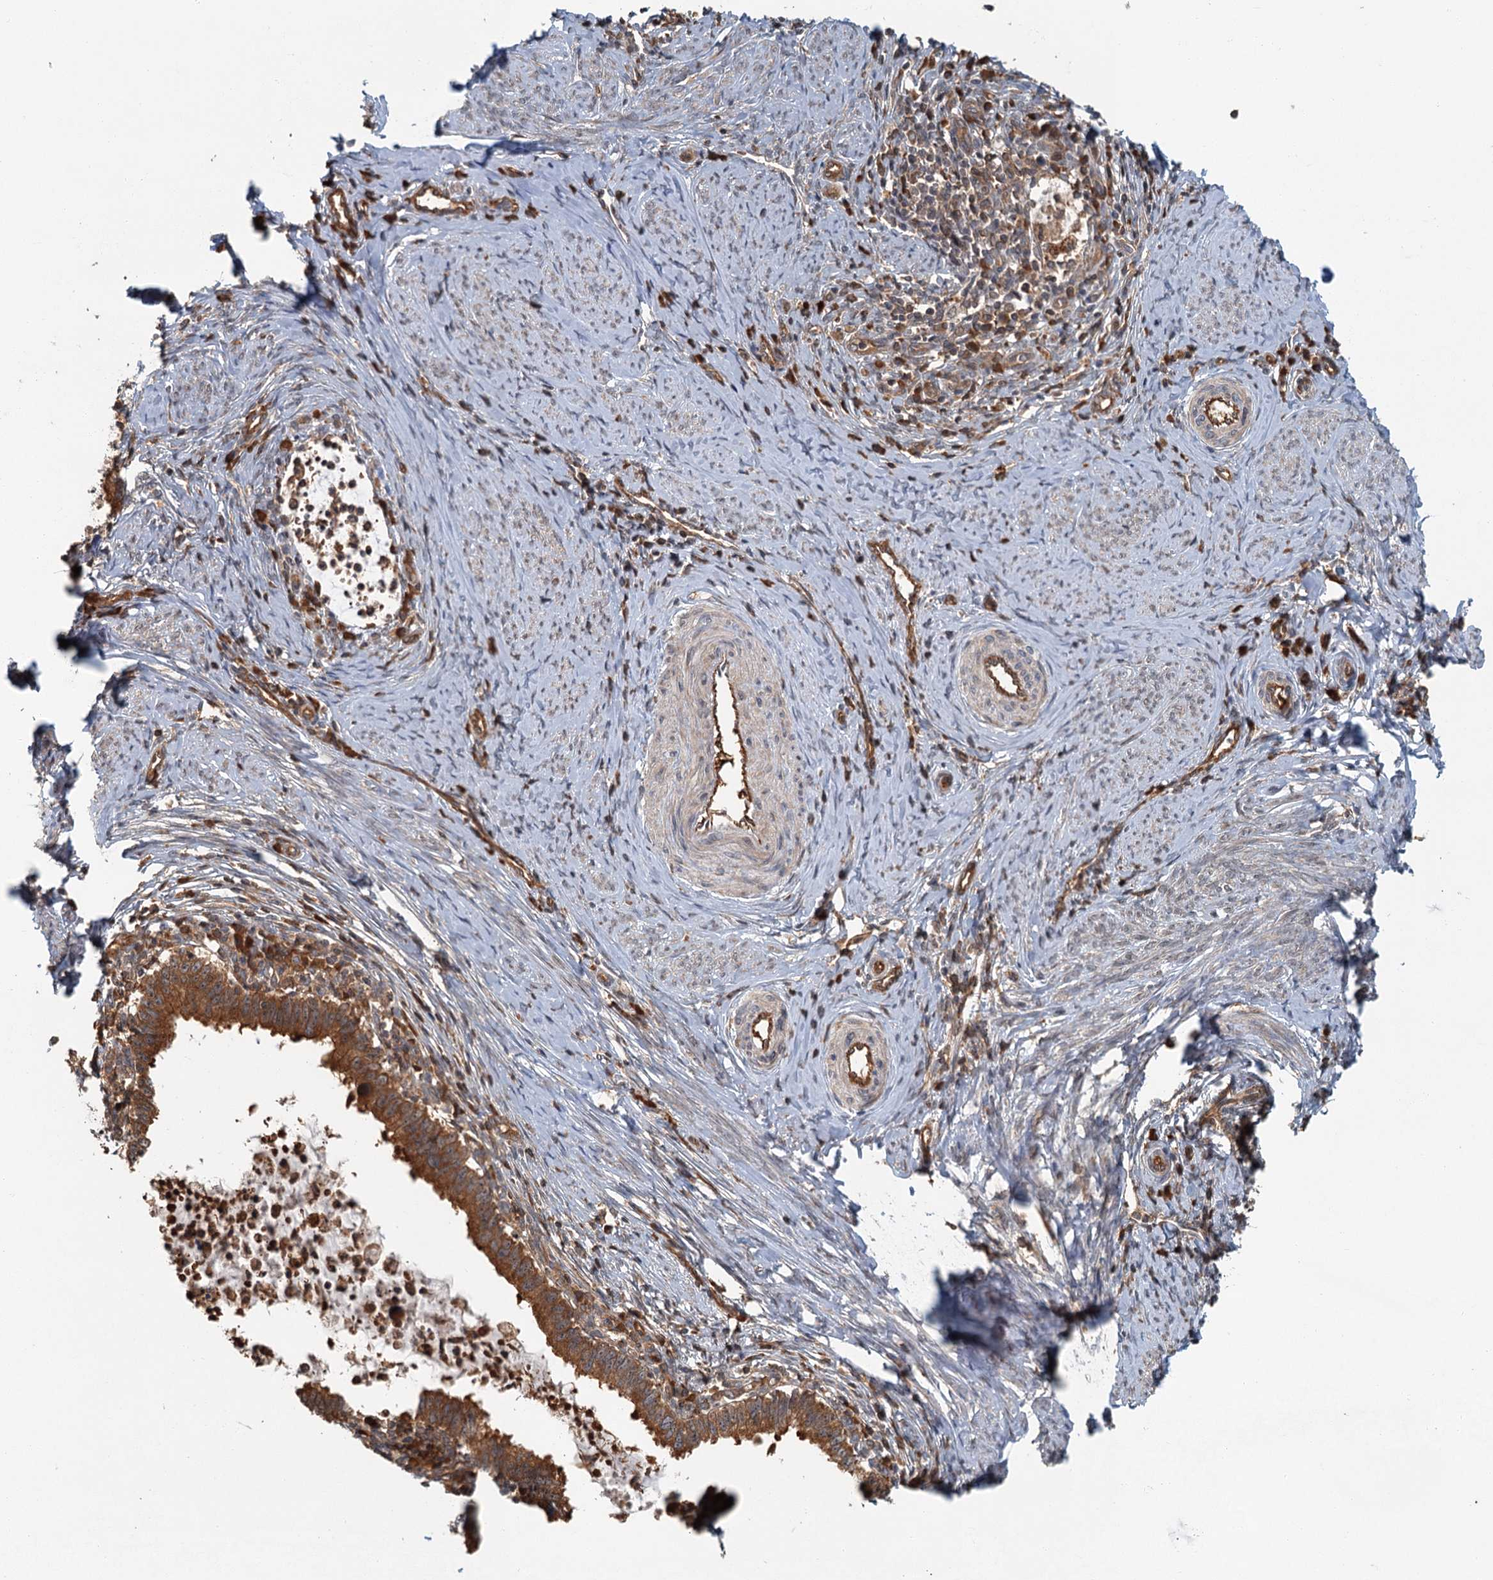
{"staining": {"intensity": "strong", "quantity": ">75%", "location": "cytoplasmic/membranous"}, "tissue": "cervical cancer", "cell_type": "Tumor cells", "image_type": "cancer", "snomed": [{"axis": "morphology", "description": "Adenocarcinoma, NOS"}, {"axis": "topography", "description": "Cervix"}], "caption": "There is high levels of strong cytoplasmic/membranous positivity in tumor cells of cervical adenocarcinoma, as demonstrated by immunohistochemical staining (brown color).", "gene": "ZNF527", "patient": {"sex": "female", "age": 36}}